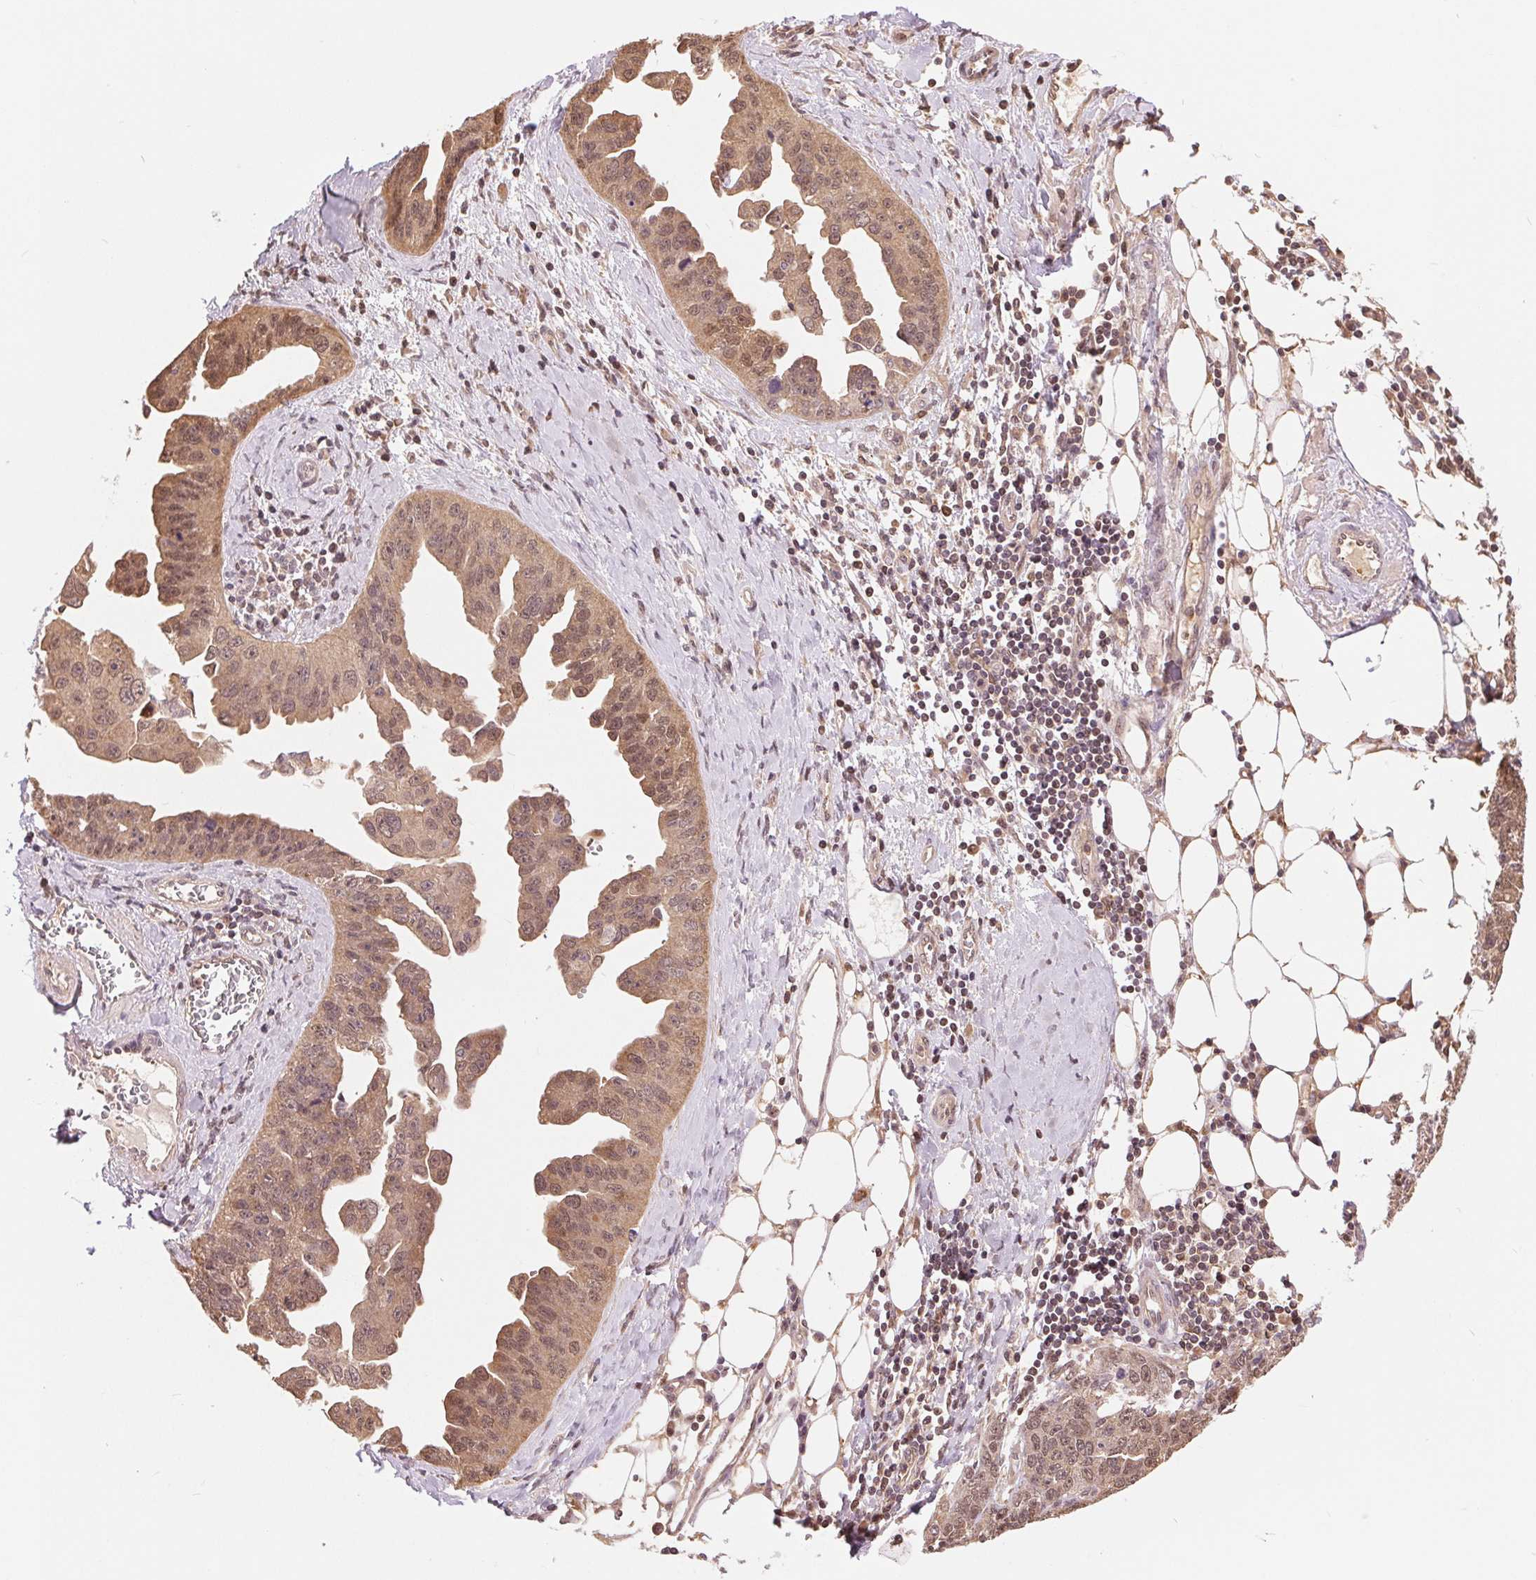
{"staining": {"intensity": "moderate", "quantity": ">75%", "location": "cytoplasmic/membranous,nuclear"}, "tissue": "ovarian cancer", "cell_type": "Tumor cells", "image_type": "cancer", "snomed": [{"axis": "morphology", "description": "Cystadenocarcinoma, serous, NOS"}, {"axis": "topography", "description": "Ovary"}], "caption": "Protein staining reveals moderate cytoplasmic/membranous and nuclear staining in approximately >75% of tumor cells in ovarian serous cystadenocarcinoma.", "gene": "TMEM273", "patient": {"sex": "female", "age": 75}}